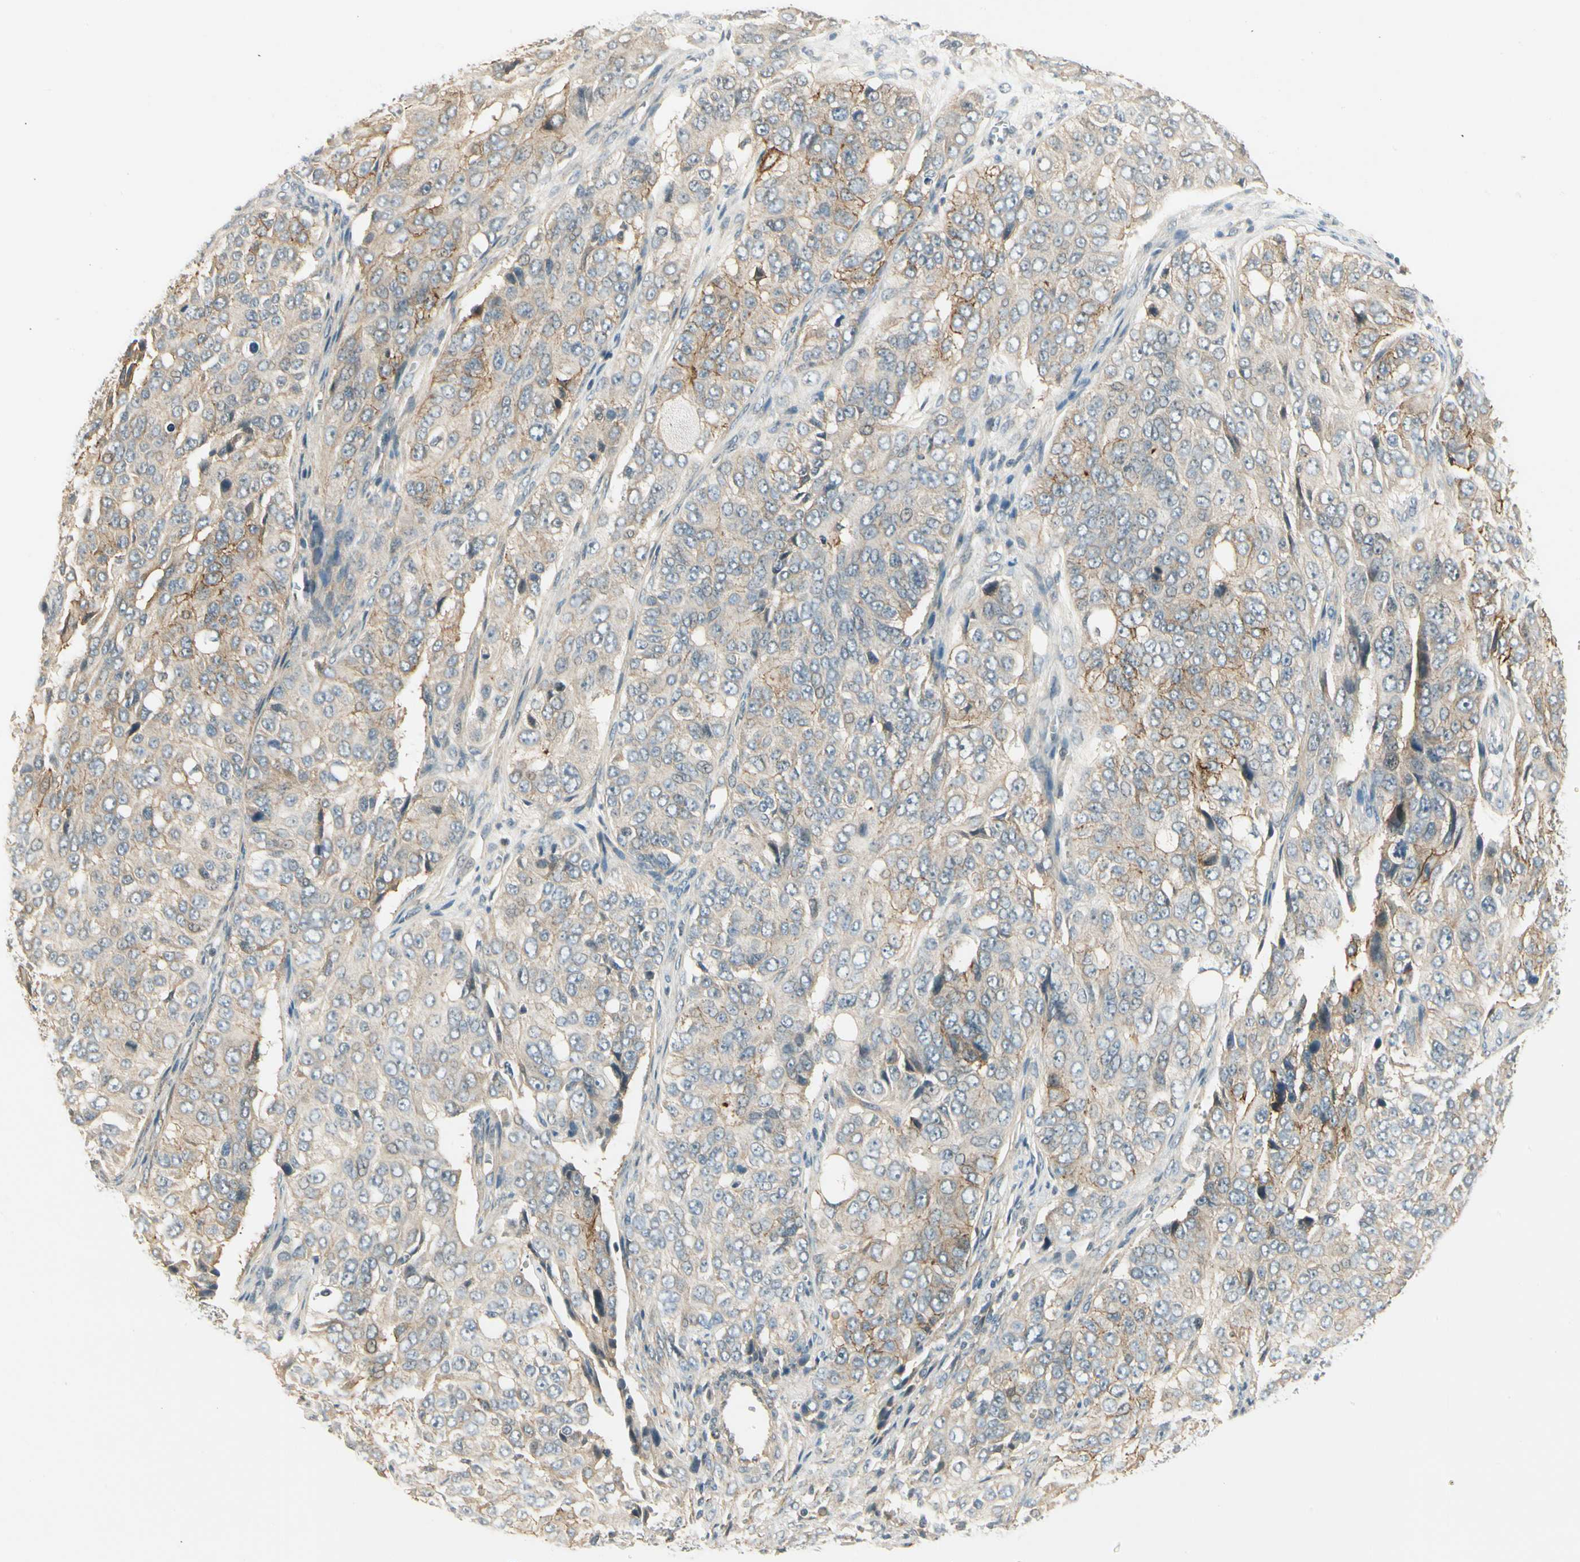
{"staining": {"intensity": "weak", "quantity": "25%-75%", "location": "cytoplasmic/membranous"}, "tissue": "ovarian cancer", "cell_type": "Tumor cells", "image_type": "cancer", "snomed": [{"axis": "morphology", "description": "Carcinoma, endometroid"}, {"axis": "topography", "description": "Ovary"}], "caption": "A brown stain highlights weak cytoplasmic/membranous staining of a protein in human endometroid carcinoma (ovarian) tumor cells. Immunohistochemistry (ihc) stains the protein in brown and the nuclei are stained blue.", "gene": "EPHB3", "patient": {"sex": "female", "age": 51}}